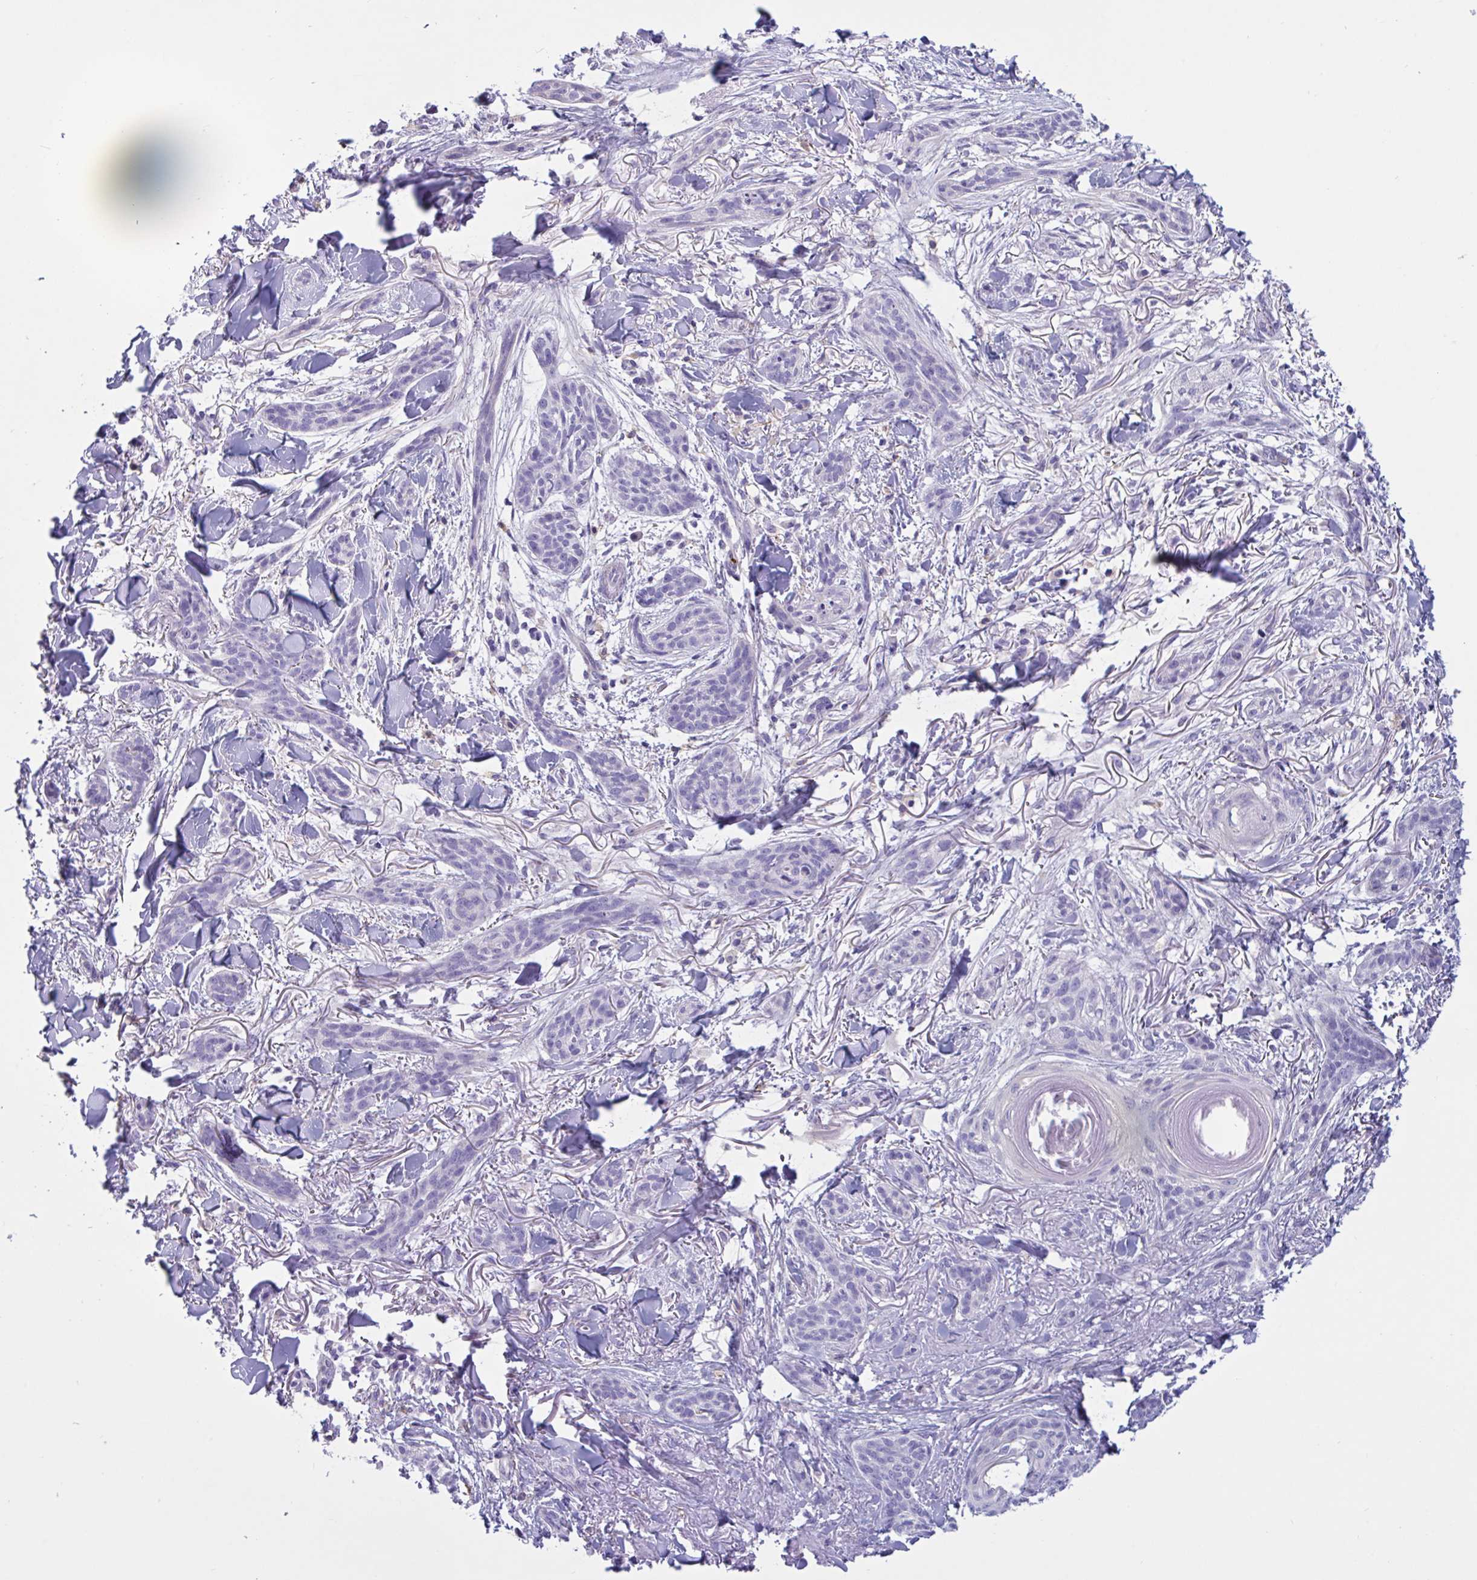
{"staining": {"intensity": "negative", "quantity": "none", "location": "none"}, "tissue": "skin cancer", "cell_type": "Tumor cells", "image_type": "cancer", "snomed": [{"axis": "morphology", "description": "Basal cell carcinoma"}, {"axis": "topography", "description": "Skin"}], "caption": "The image displays no significant staining in tumor cells of skin cancer (basal cell carcinoma).", "gene": "RPL22L1", "patient": {"sex": "male", "age": 52}}